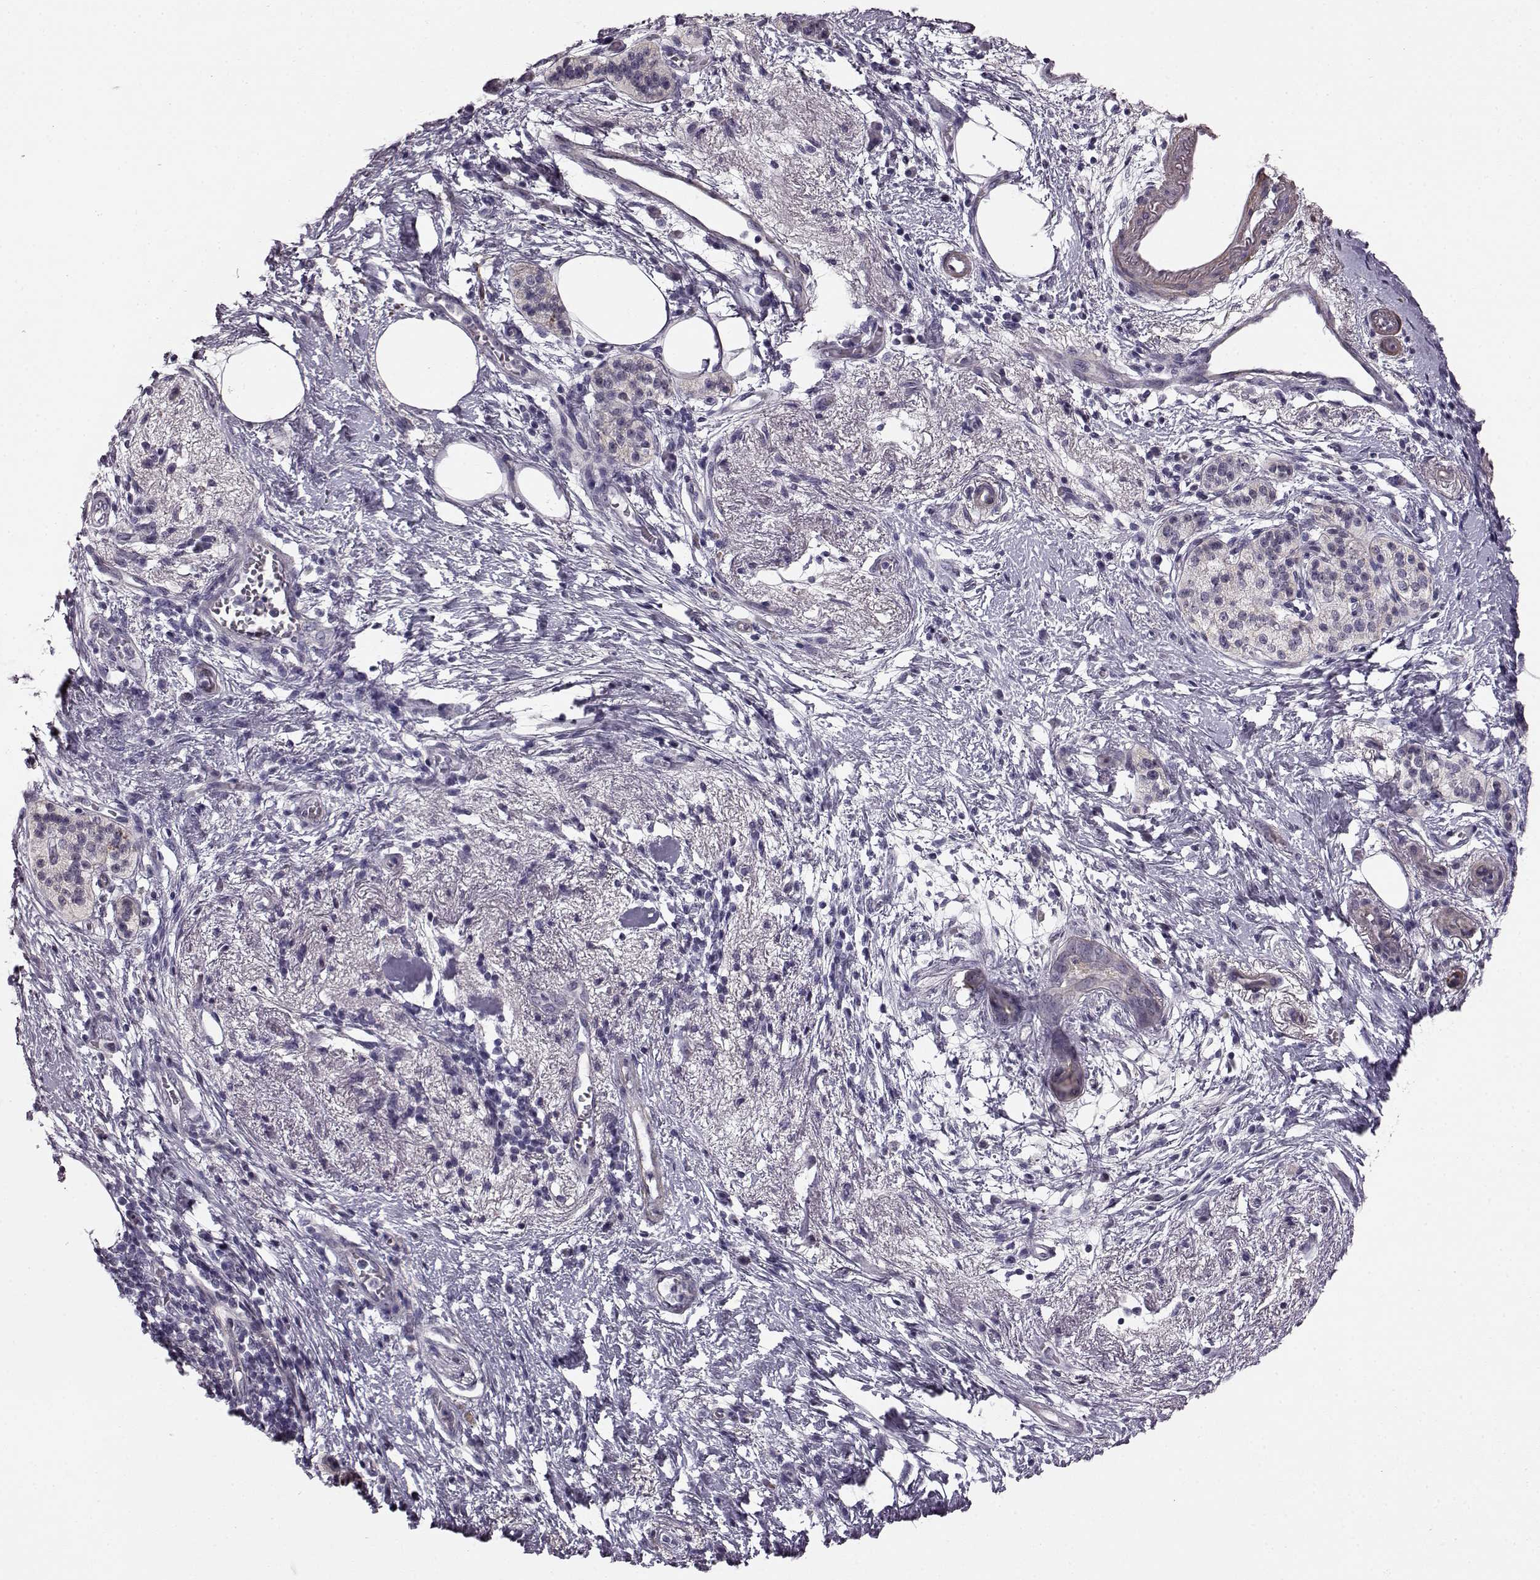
{"staining": {"intensity": "negative", "quantity": "none", "location": "none"}, "tissue": "pancreatic cancer", "cell_type": "Tumor cells", "image_type": "cancer", "snomed": [{"axis": "morphology", "description": "Adenocarcinoma, NOS"}, {"axis": "topography", "description": "Pancreas"}], "caption": "Human pancreatic cancer (adenocarcinoma) stained for a protein using IHC shows no positivity in tumor cells.", "gene": "SLCO3A1", "patient": {"sex": "female", "age": 72}}